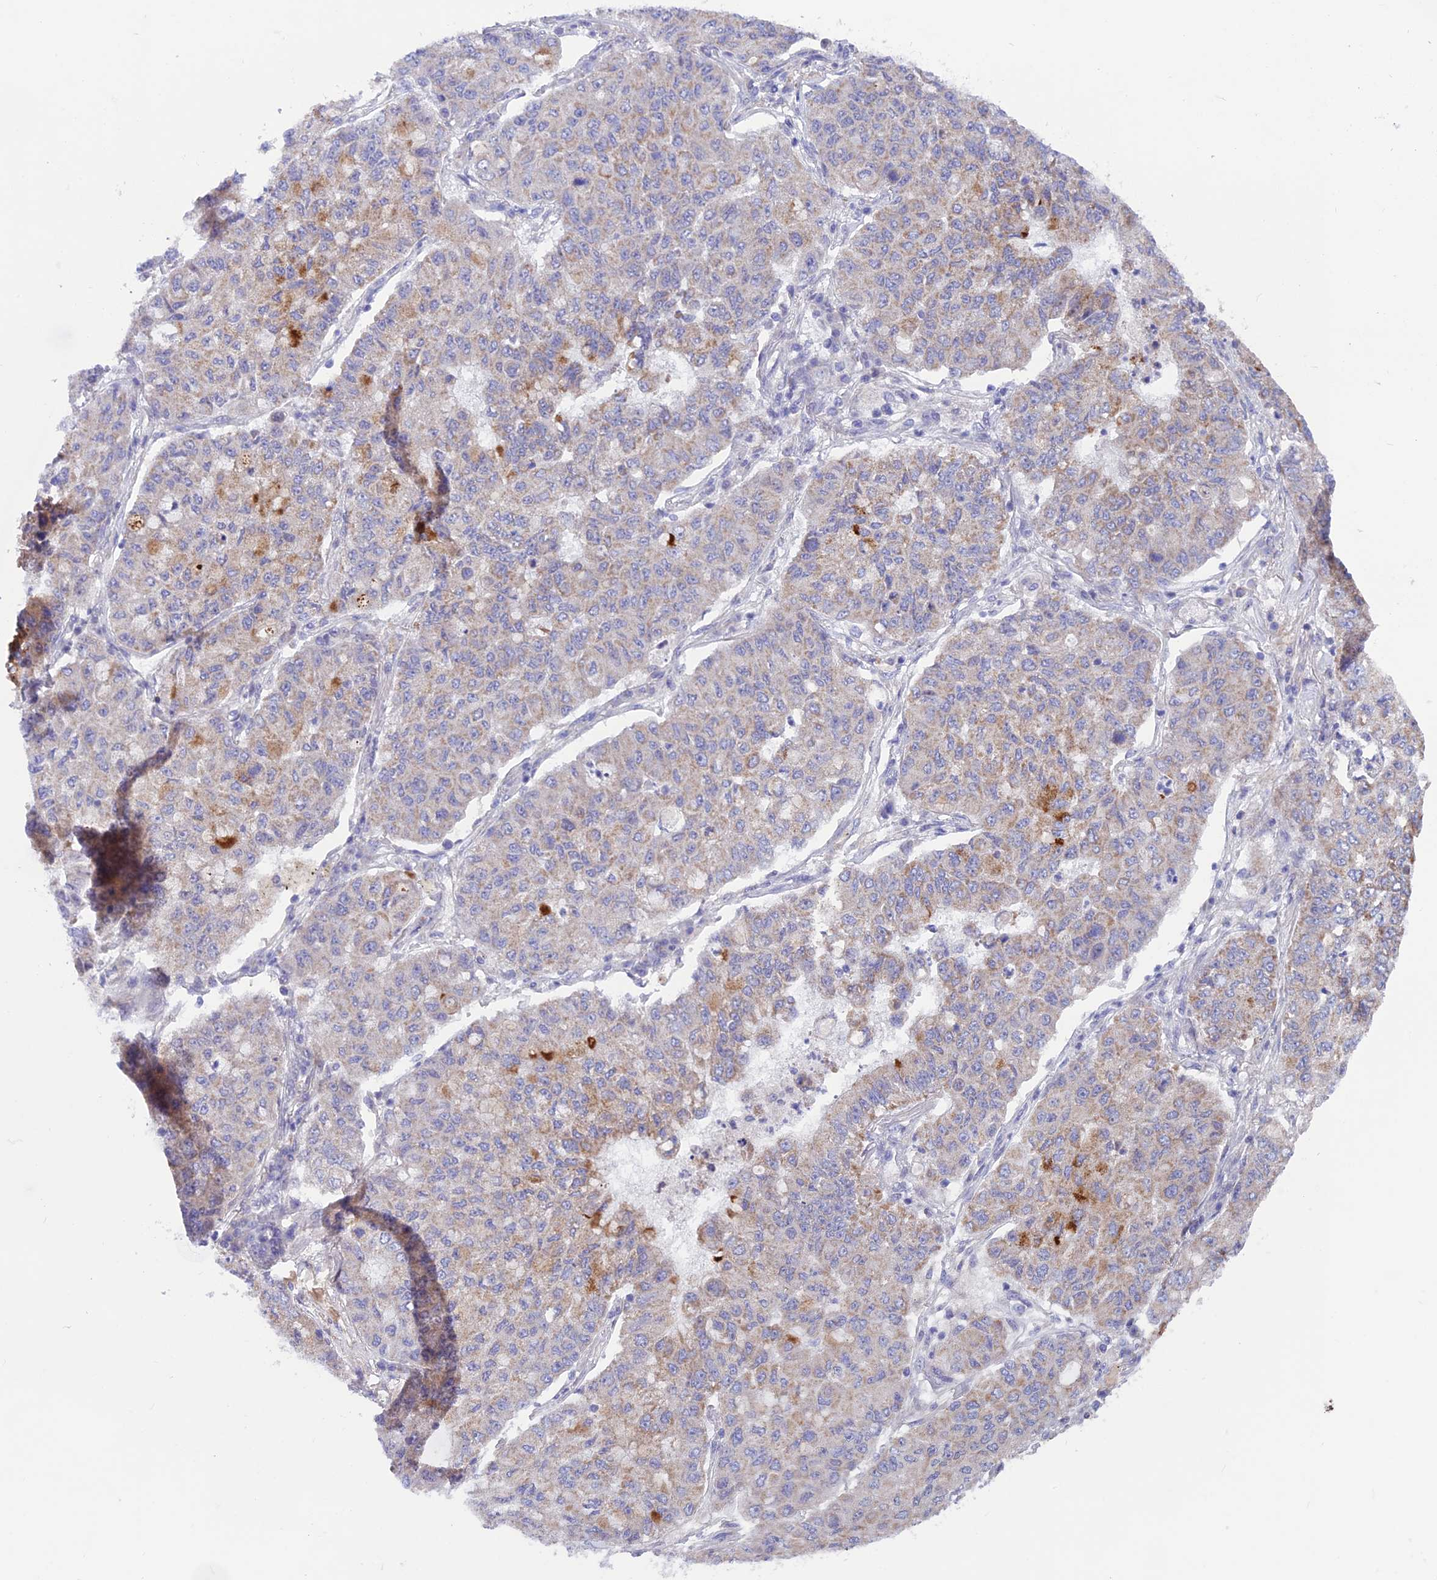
{"staining": {"intensity": "moderate", "quantity": "<25%", "location": "cytoplasmic/membranous"}, "tissue": "lung cancer", "cell_type": "Tumor cells", "image_type": "cancer", "snomed": [{"axis": "morphology", "description": "Squamous cell carcinoma, NOS"}, {"axis": "topography", "description": "Lung"}], "caption": "Squamous cell carcinoma (lung) stained with a protein marker shows moderate staining in tumor cells.", "gene": "PLAC9", "patient": {"sex": "male", "age": 74}}